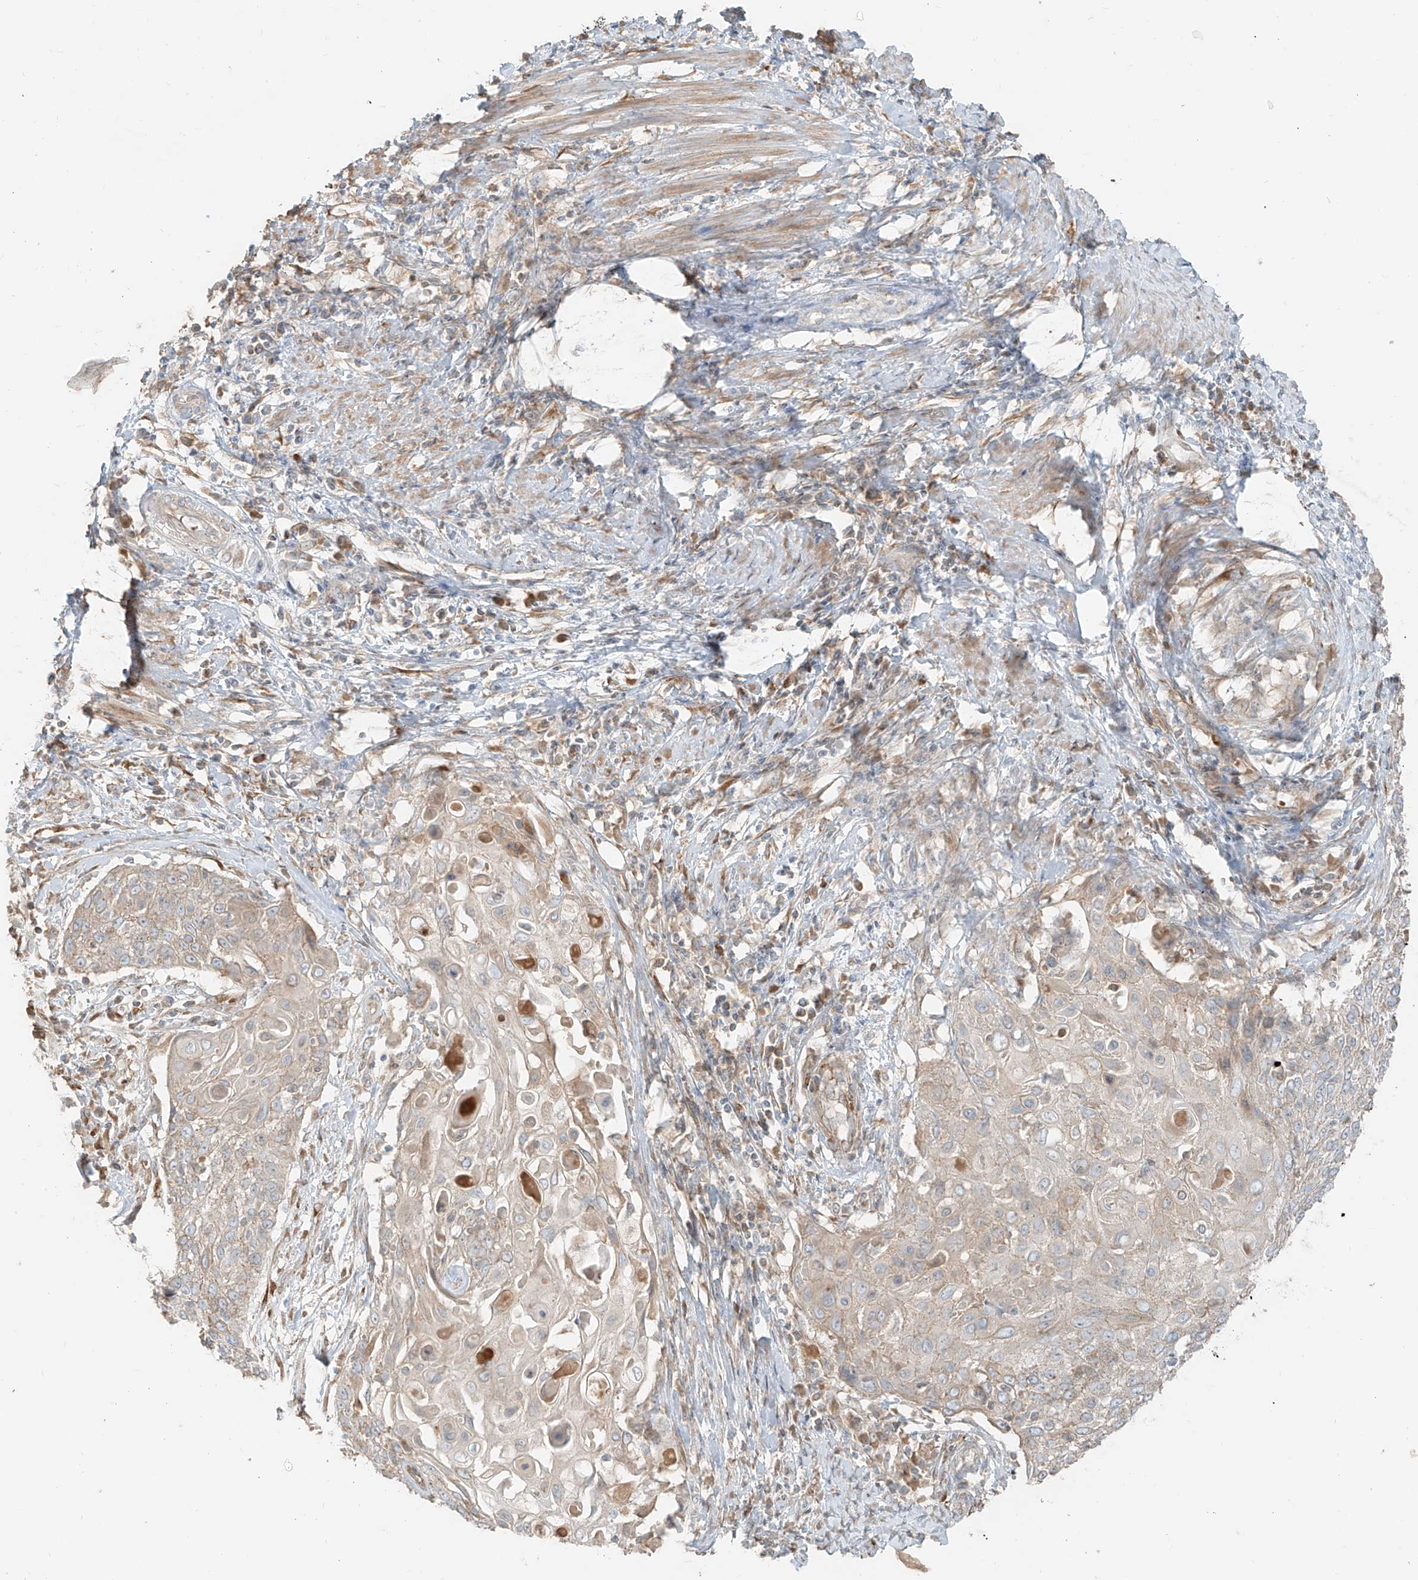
{"staining": {"intensity": "weak", "quantity": "<25%", "location": "cytoplasmic/membranous"}, "tissue": "cervical cancer", "cell_type": "Tumor cells", "image_type": "cancer", "snomed": [{"axis": "morphology", "description": "Squamous cell carcinoma, NOS"}, {"axis": "topography", "description": "Cervix"}], "caption": "A high-resolution photomicrograph shows IHC staining of cervical cancer (squamous cell carcinoma), which demonstrates no significant staining in tumor cells. (DAB (3,3'-diaminobenzidine) immunohistochemistry (IHC), high magnification).", "gene": "FSTL1", "patient": {"sex": "female", "age": 39}}